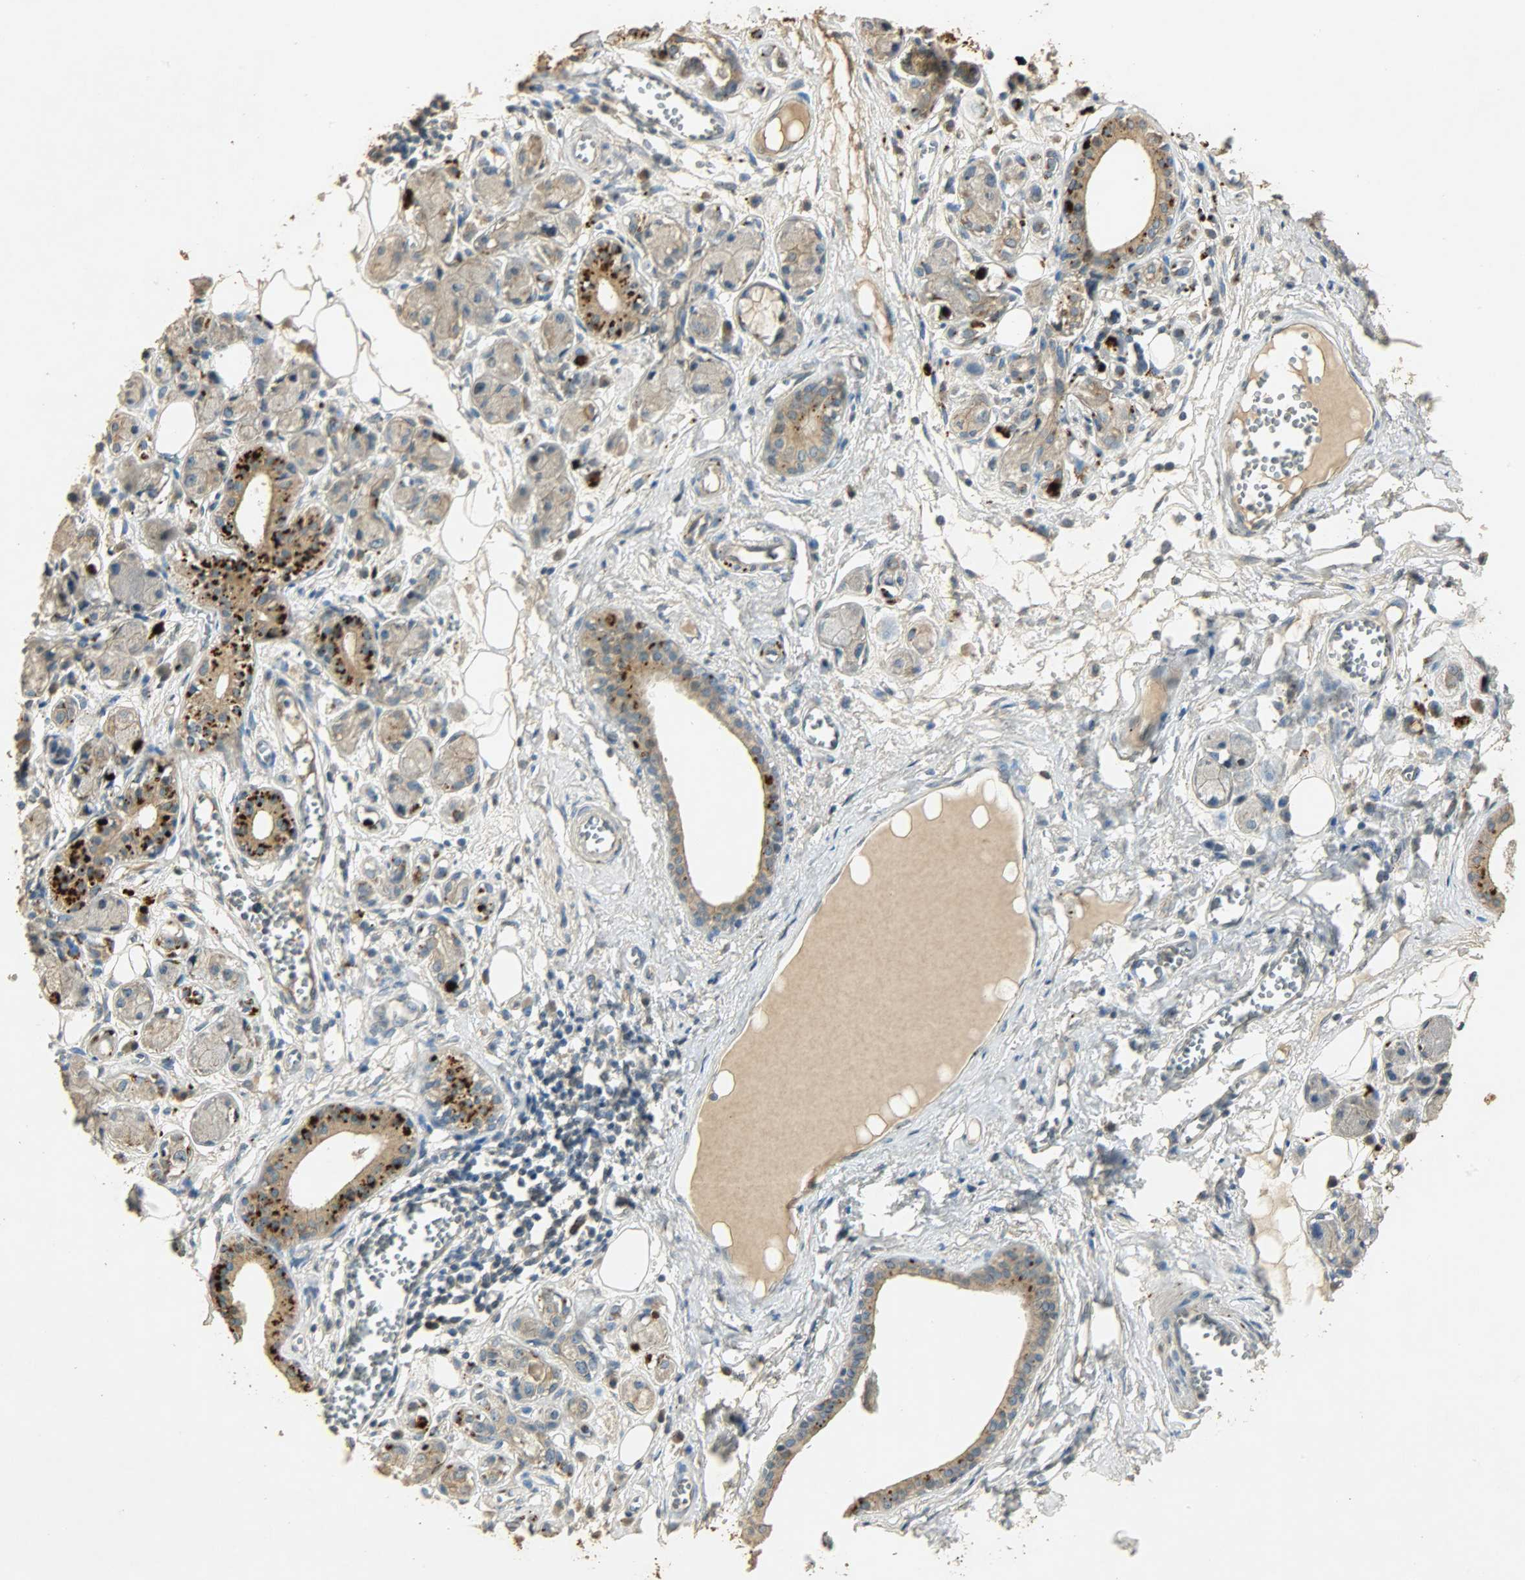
{"staining": {"intensity": "moderate", "quantity": ">75%", "location": "cytoplasmic/membranous"}, "tissue": "adipose tissue", "cell_type": "Adipocytes", "image_type": "normal", "snomed": [{"axis": "morphology", "description": "Normal tissue, NOS"}, {"axis": "morphology", "description": "Inflammation, NOS"}, {"axis": "topography", "description": "Vascular tissue"}, {"axis": "topography", "description": "Salivary gland"}], "caption": "Moderate cytoplasmic/membranous expression is seen in approximately >75% of adipocytes in unremarkable adipose tissue.", "gene": "ATP2B1", "patient": {"sex": "female", "age": 75}}